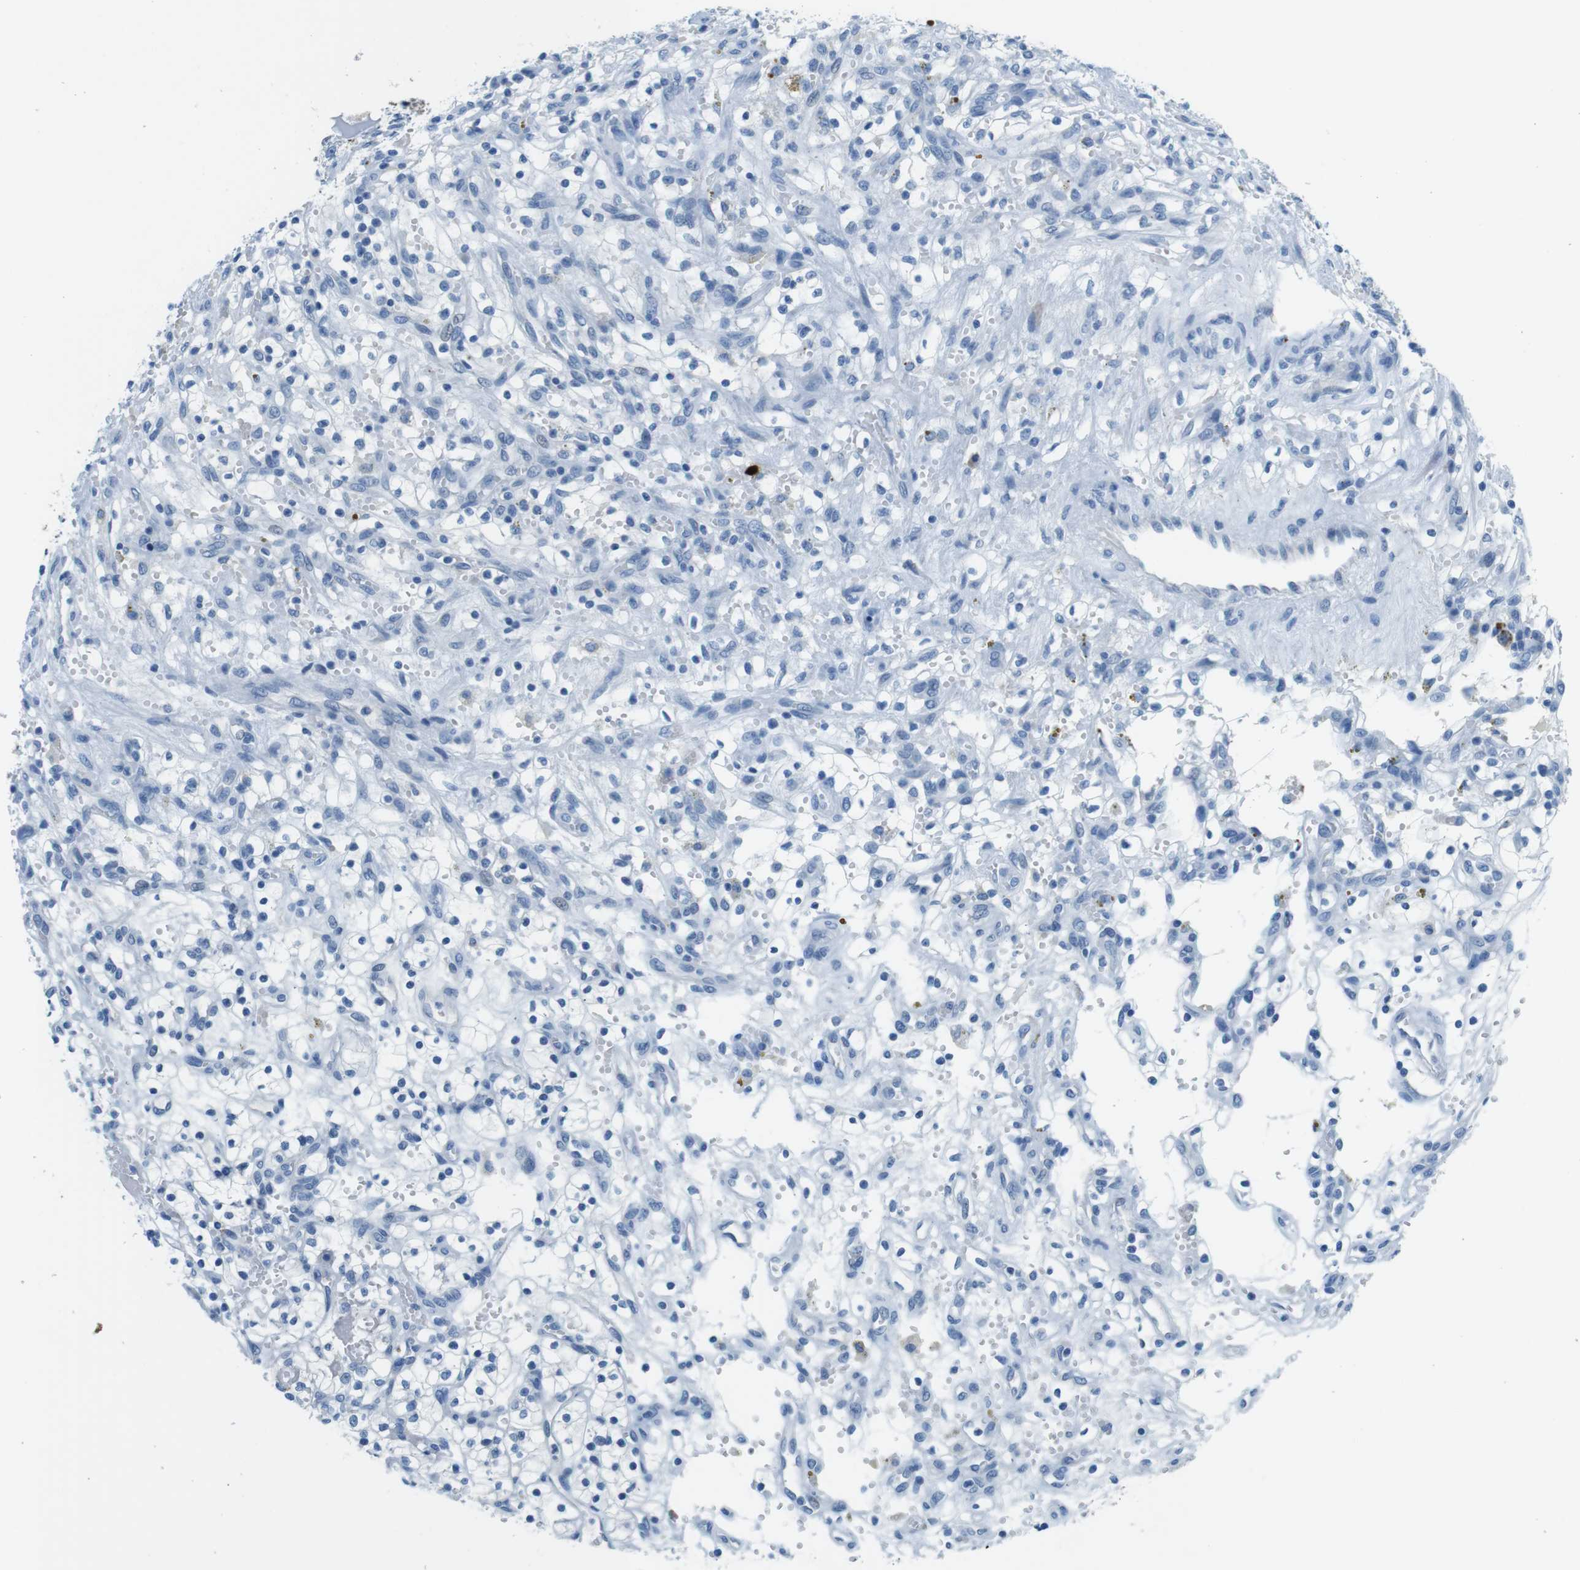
{"staining": {"intensity": "negative", "quantity": "none", "location": "none"}, "tissue": "renal cancer", "cell_type": "Tumor cells", "image_type": "cancer", "snomed": [{"axis": "morphology", "description": "Adenocarcinoma, NOS"}, {"axis": "topography", "description": "Kidney"}], "caption": "Immunohistochemical staining of human renal cancer reveals no significant positivity in tumor cells.", "gene": "IGHD", "patient": {"sex": "female", "age": 57}}